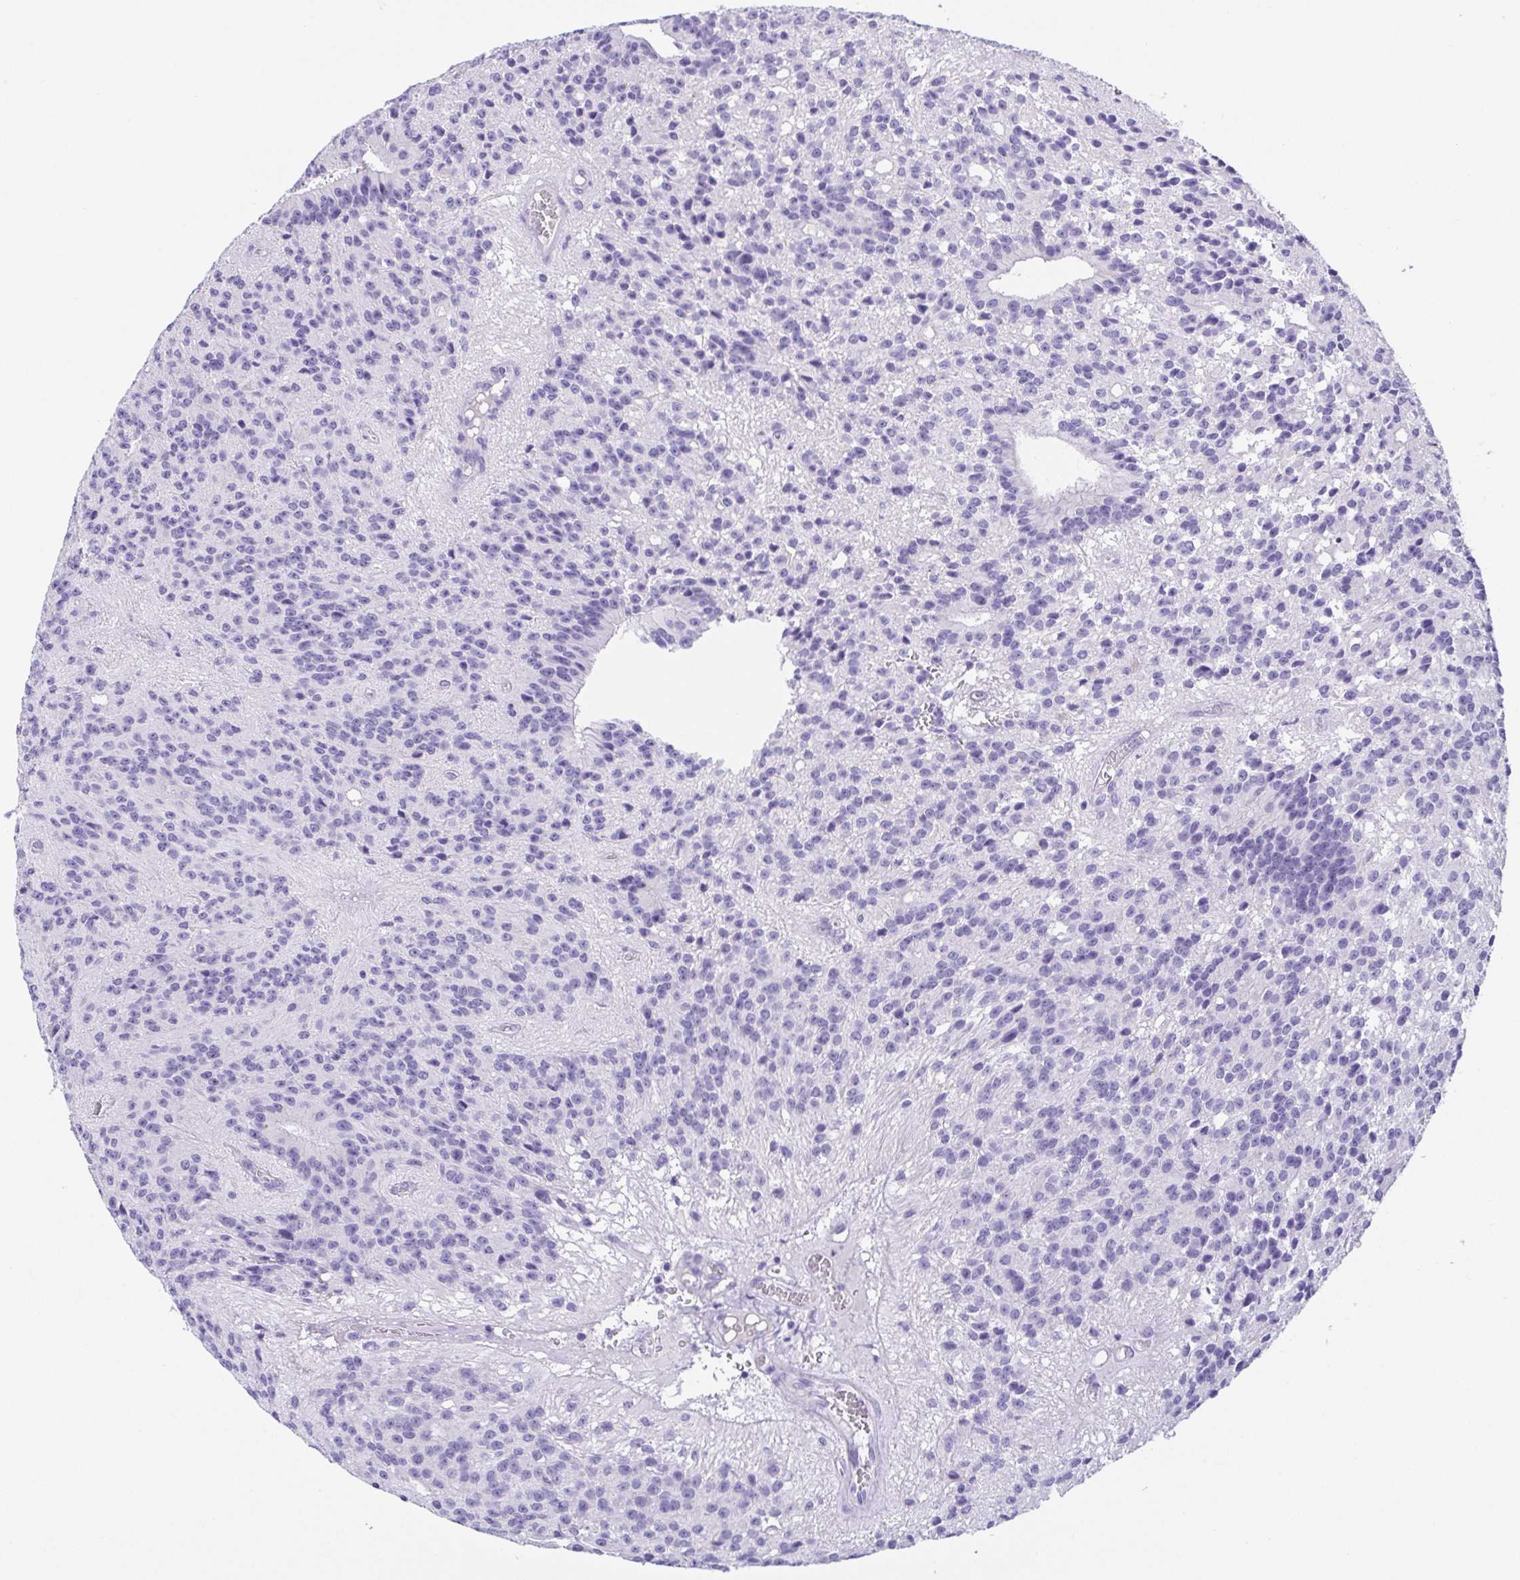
{"staining": {"intensity": "negative", "quantity": "none", "location": "none"}, "tissue": "glioma", "cell_type": "Tumor cells", "image_type": "cancer", "snomed": [{"axis": "morphology", "description": "Glioma, malignant, Low grade"}, {"axis": "topography", "description": "Brain"}], "caption": "A micrograph of human malignant low-grade glioma is negative for staining in tumor cells.", "gene": "SPATA4", "patient": {"sex": "male", "age": 31}}